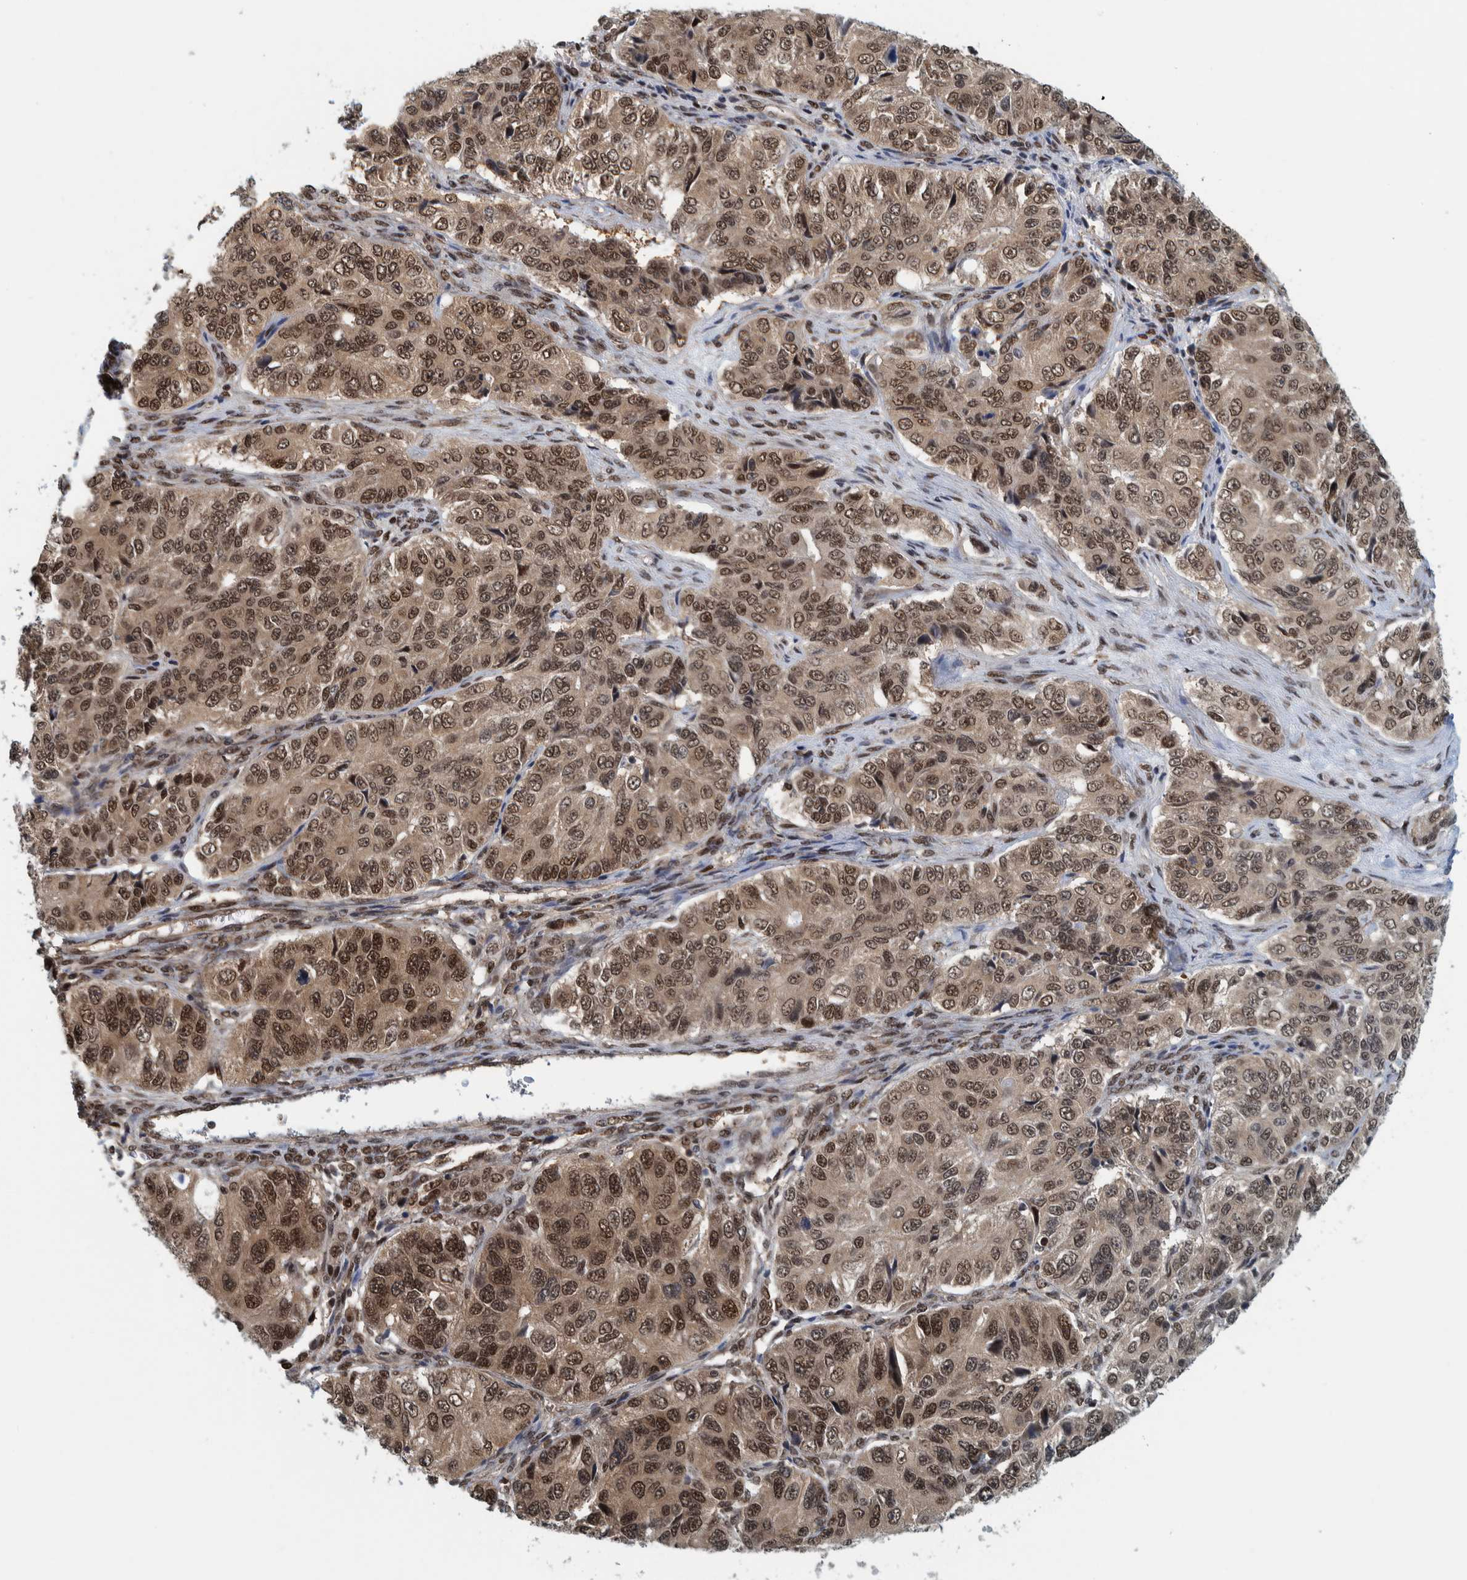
{"staining": {"intensity": "moderate", "quantity": ">75%", "location": "nuclear"}, "tissue": "ovarian cancer", "cell_type": "Tumor cells", "image_type": "cancer", "snomed": [{"axis": "morphology", "description": "Carcinoma, endometroid"}, {"axis": "topography", "description": "Ovary"}], "caption": "Moderate nuclear protein expression is seen in approximately >75% of tumor cells in ovarian cancer (endometroid carcinoma).", "gene": "COPS3", "patient": {"sex": "female", "age": 51}}